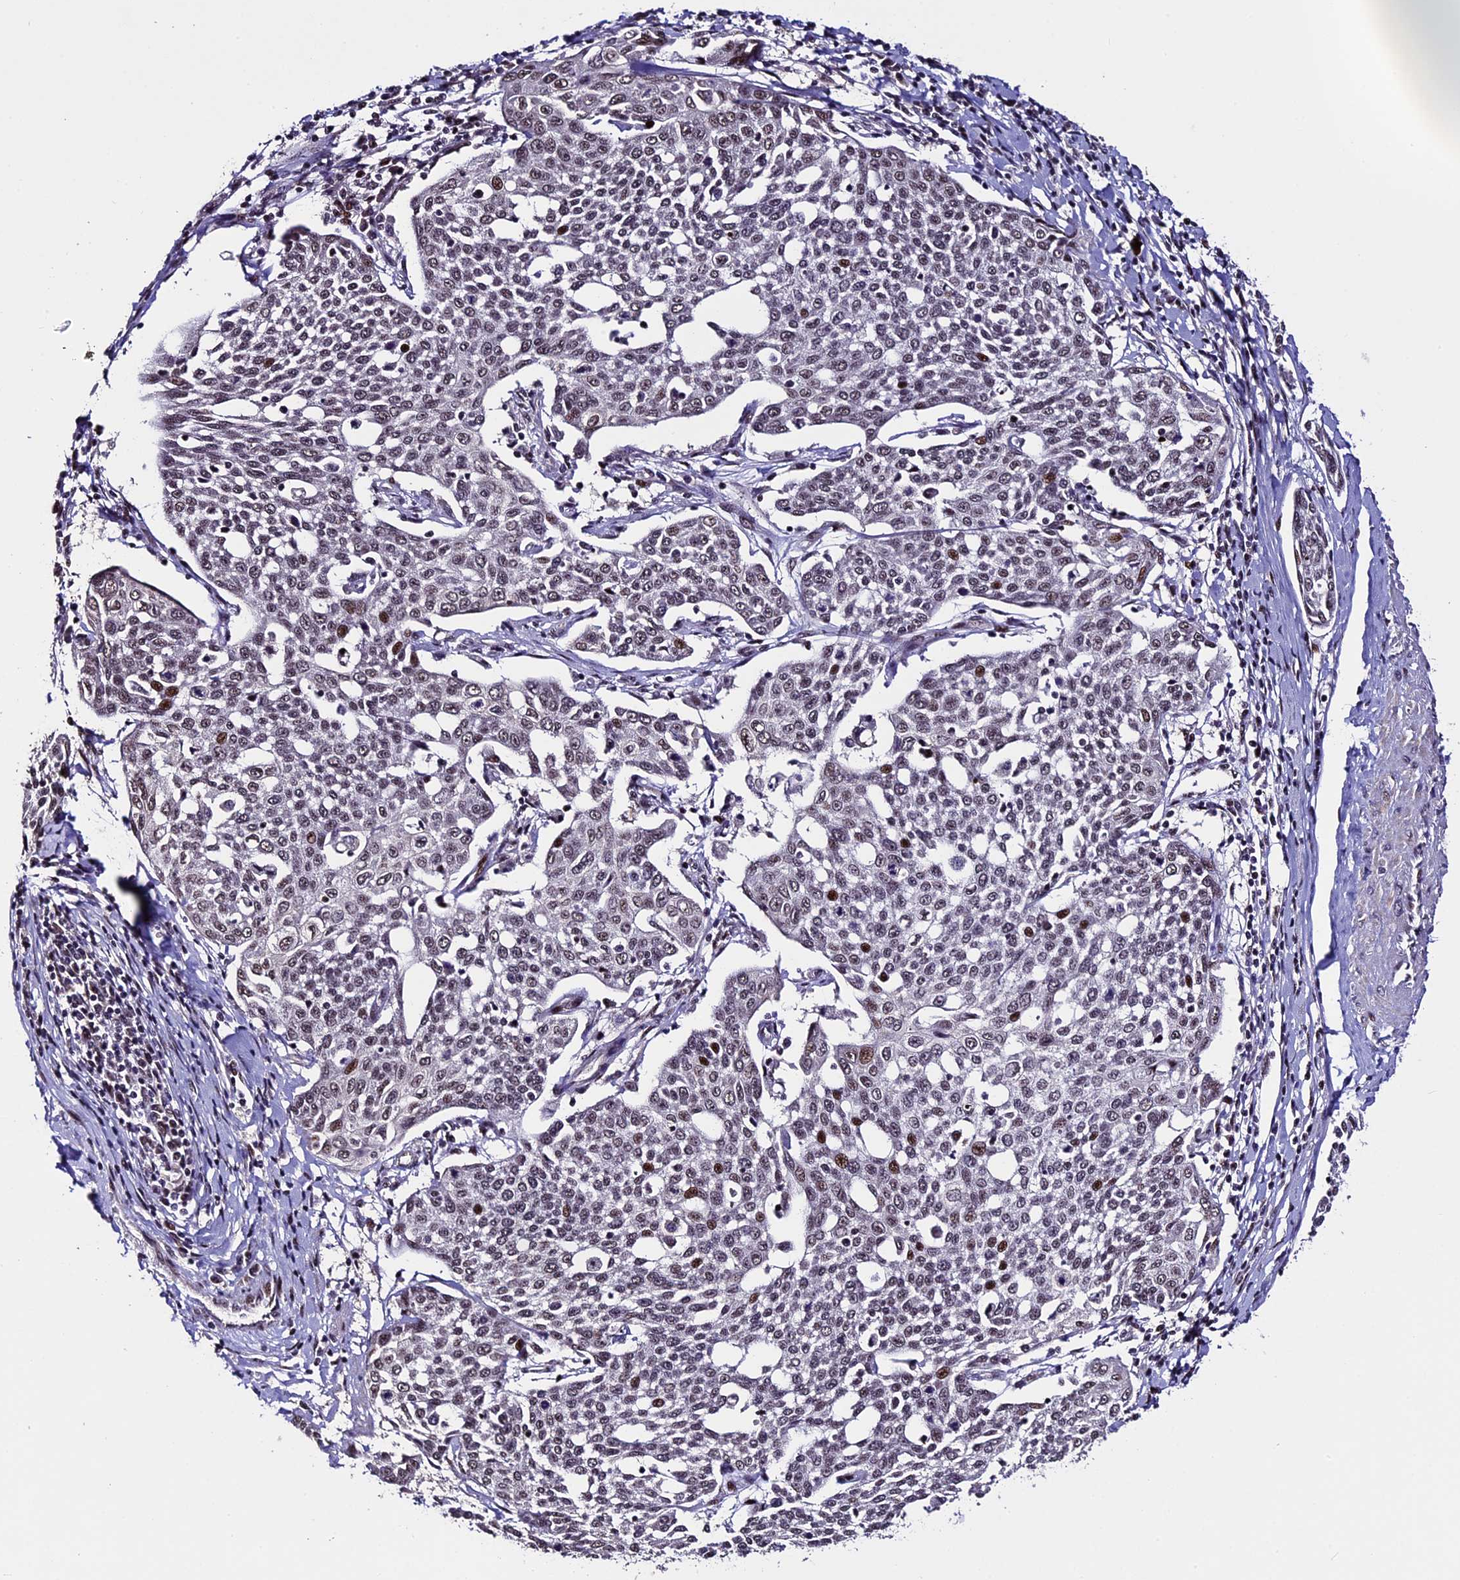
{"staining": {"intensity": "moderate", "quantity": "25%-75%", "location": "nuclear"}, "tissue": "cervical cancer", "cell_type": "Tumor cells", "image_type": "cancer", "snomed": [{"axis": "morphology", "description": "Squamous cell carcinoma, NOS"}, {"axis": "topography", "description": "Cervix"}], "caption": "Cervical squamous cell carcinoma was stained to show a protein in brown. There is medium levels of moderate nuclear staining in about 25%-75% of tumor cells.", "gene": "TCP11L2", "patient": {"sex": "female", "age": 34}}